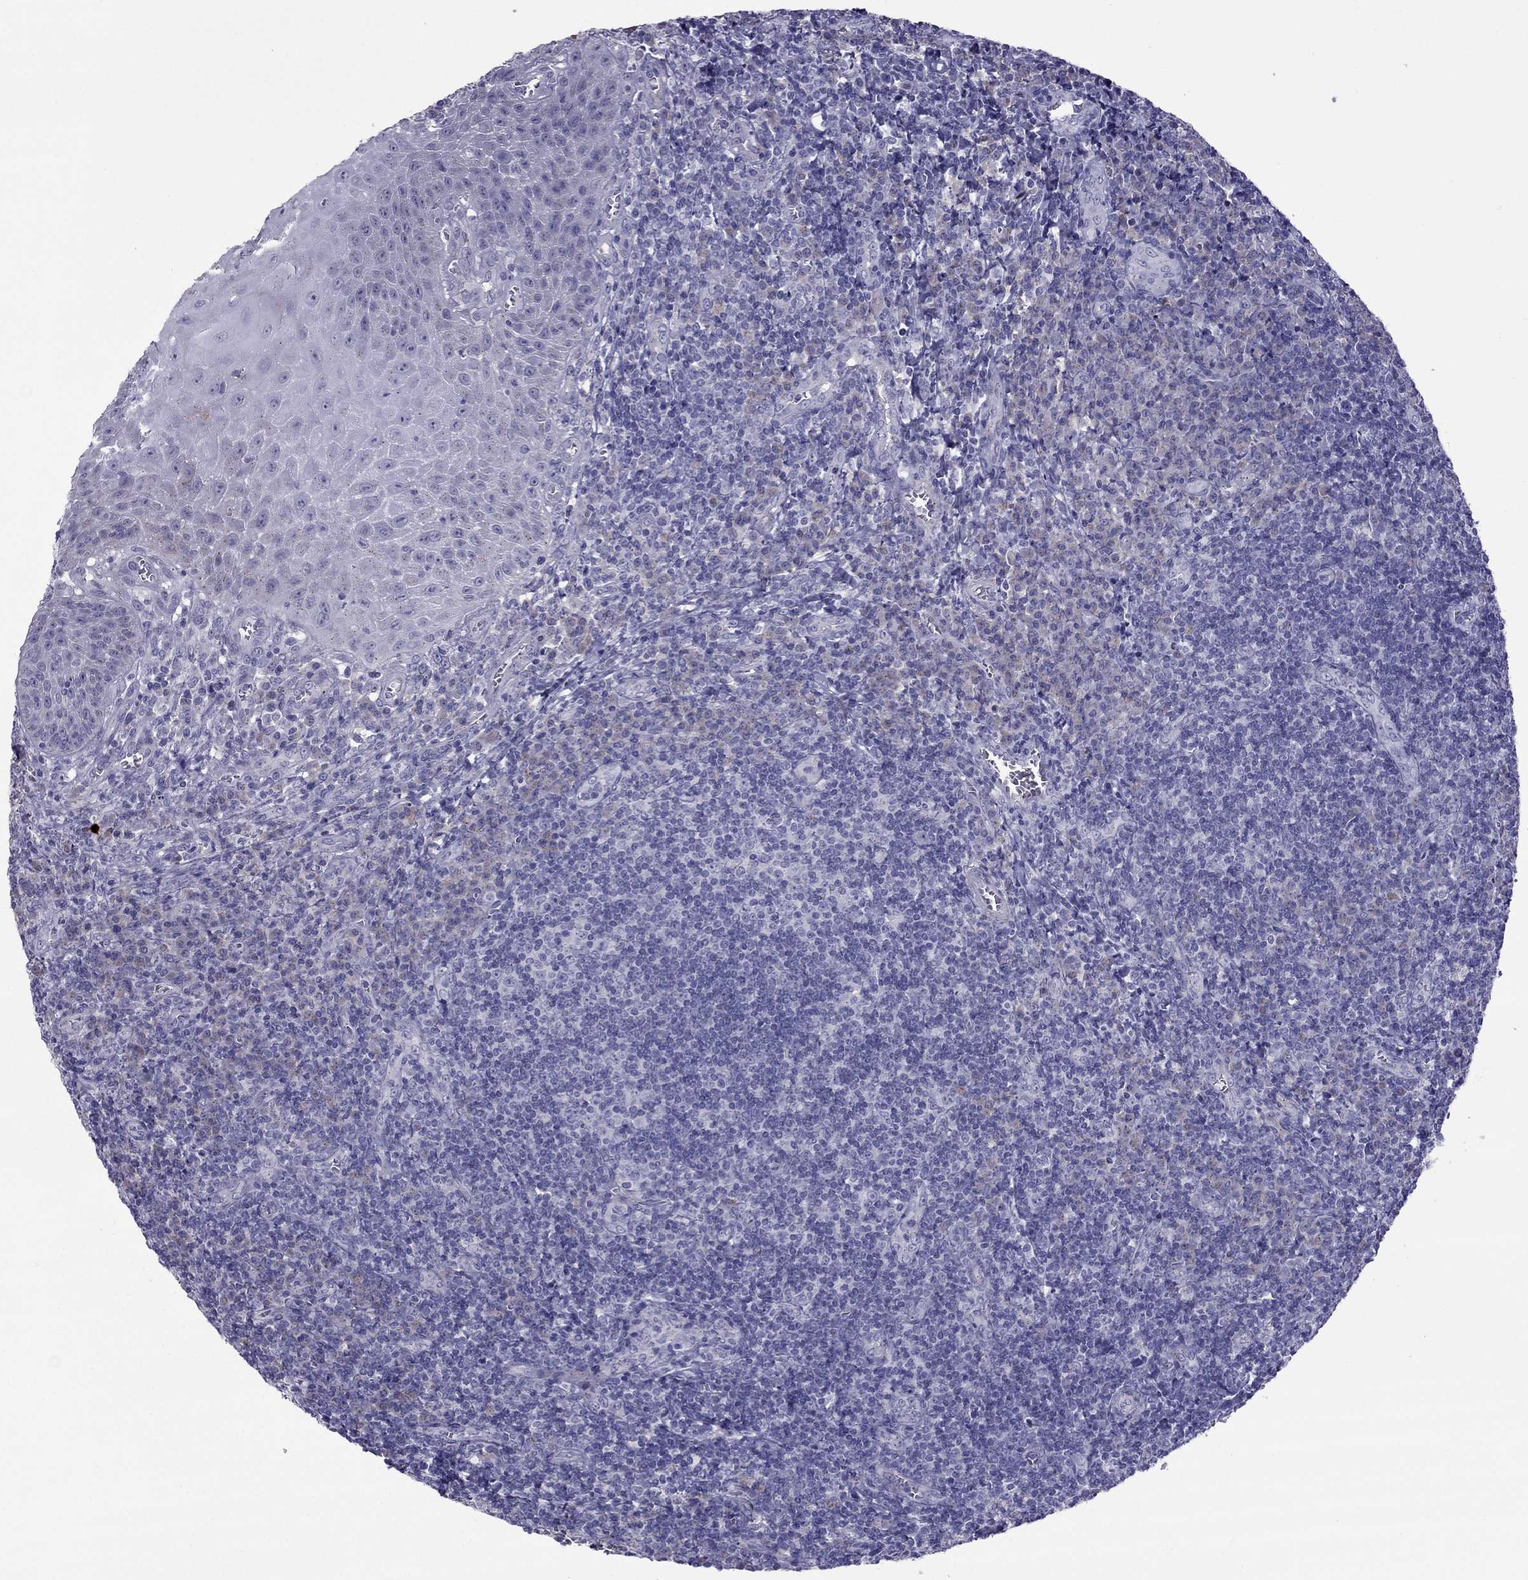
{"staining": {"intensity": "negative", "quantity": "none", "location": "none"}, "tissue": "tonsil", "cell_type": "Germinal center cells", "image_type": "normal", "snomed": [{"axis": "morphology", "description": "Normal tissue, NOS"}, {"axis": "topography", "description": "Tonsil"}], "caption": "Immunohistochemistry image of unremarkable tonsil: tonsil stained with DAB (3,3'-diaminobenzidine) reveals no significant protein positivity in germinal center cells.", "gene": "MYBPH", "patient": {"sex": "male", "age": 33}}